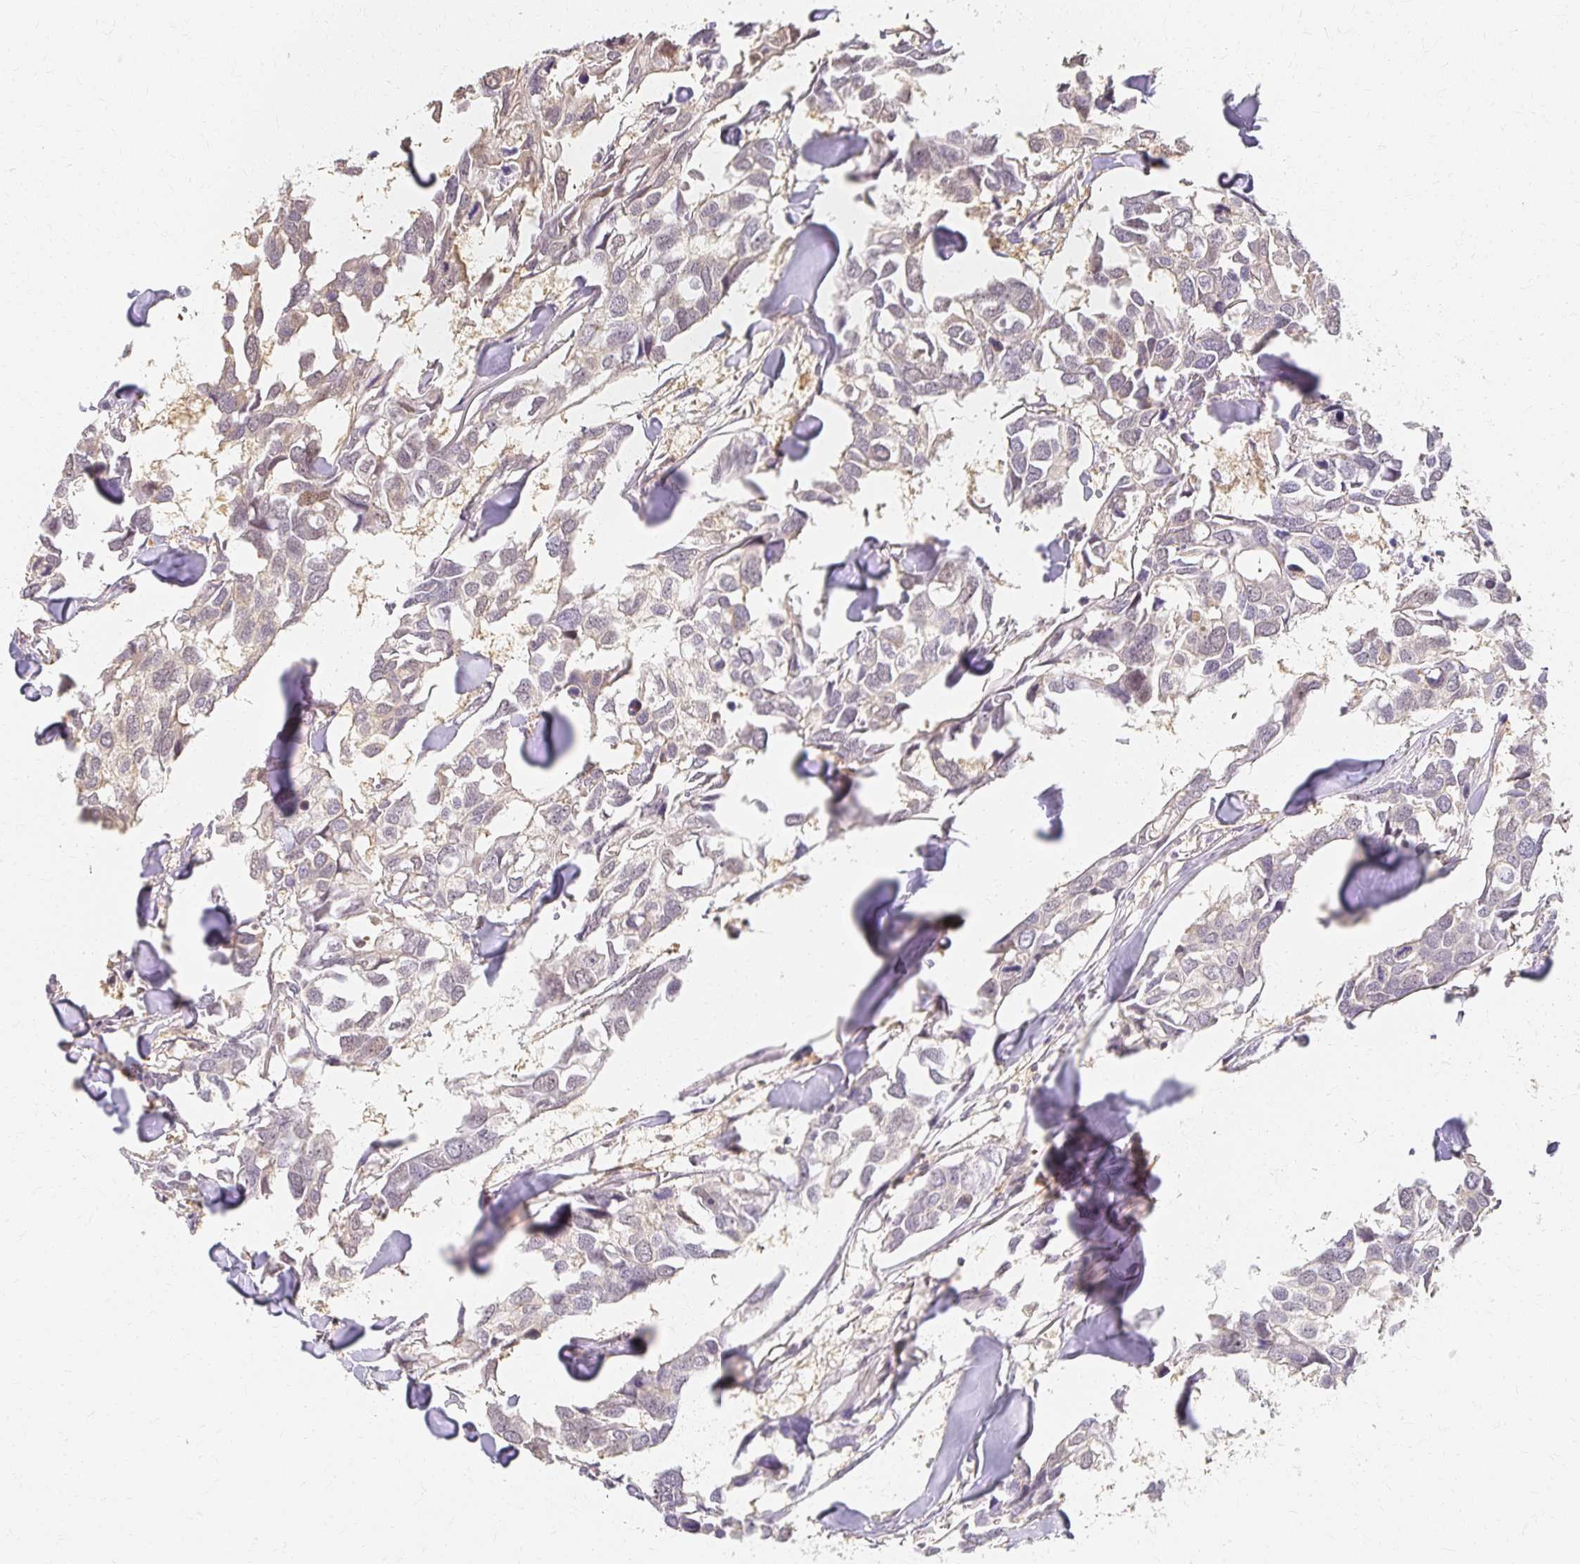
{"staining": {"intensity": "weak", "quantity": "<25%", "location": "cytoplasmic/membranous"}, "tissue": "breast cancer", "cell_type": "Tumor cells", "image_type": "cancer", "snomed": [{"axis": "morphology", "description": "Duct carcinoma"}, {"axis": "topography", "description": "Breast"}], "caption": "This is an IHC photomicrograph of breast invasive ductal carcinoma. There is no staining in tumor cells.", "gene": "AZGP1", "patient": {"sex": "female", "age": 83}}